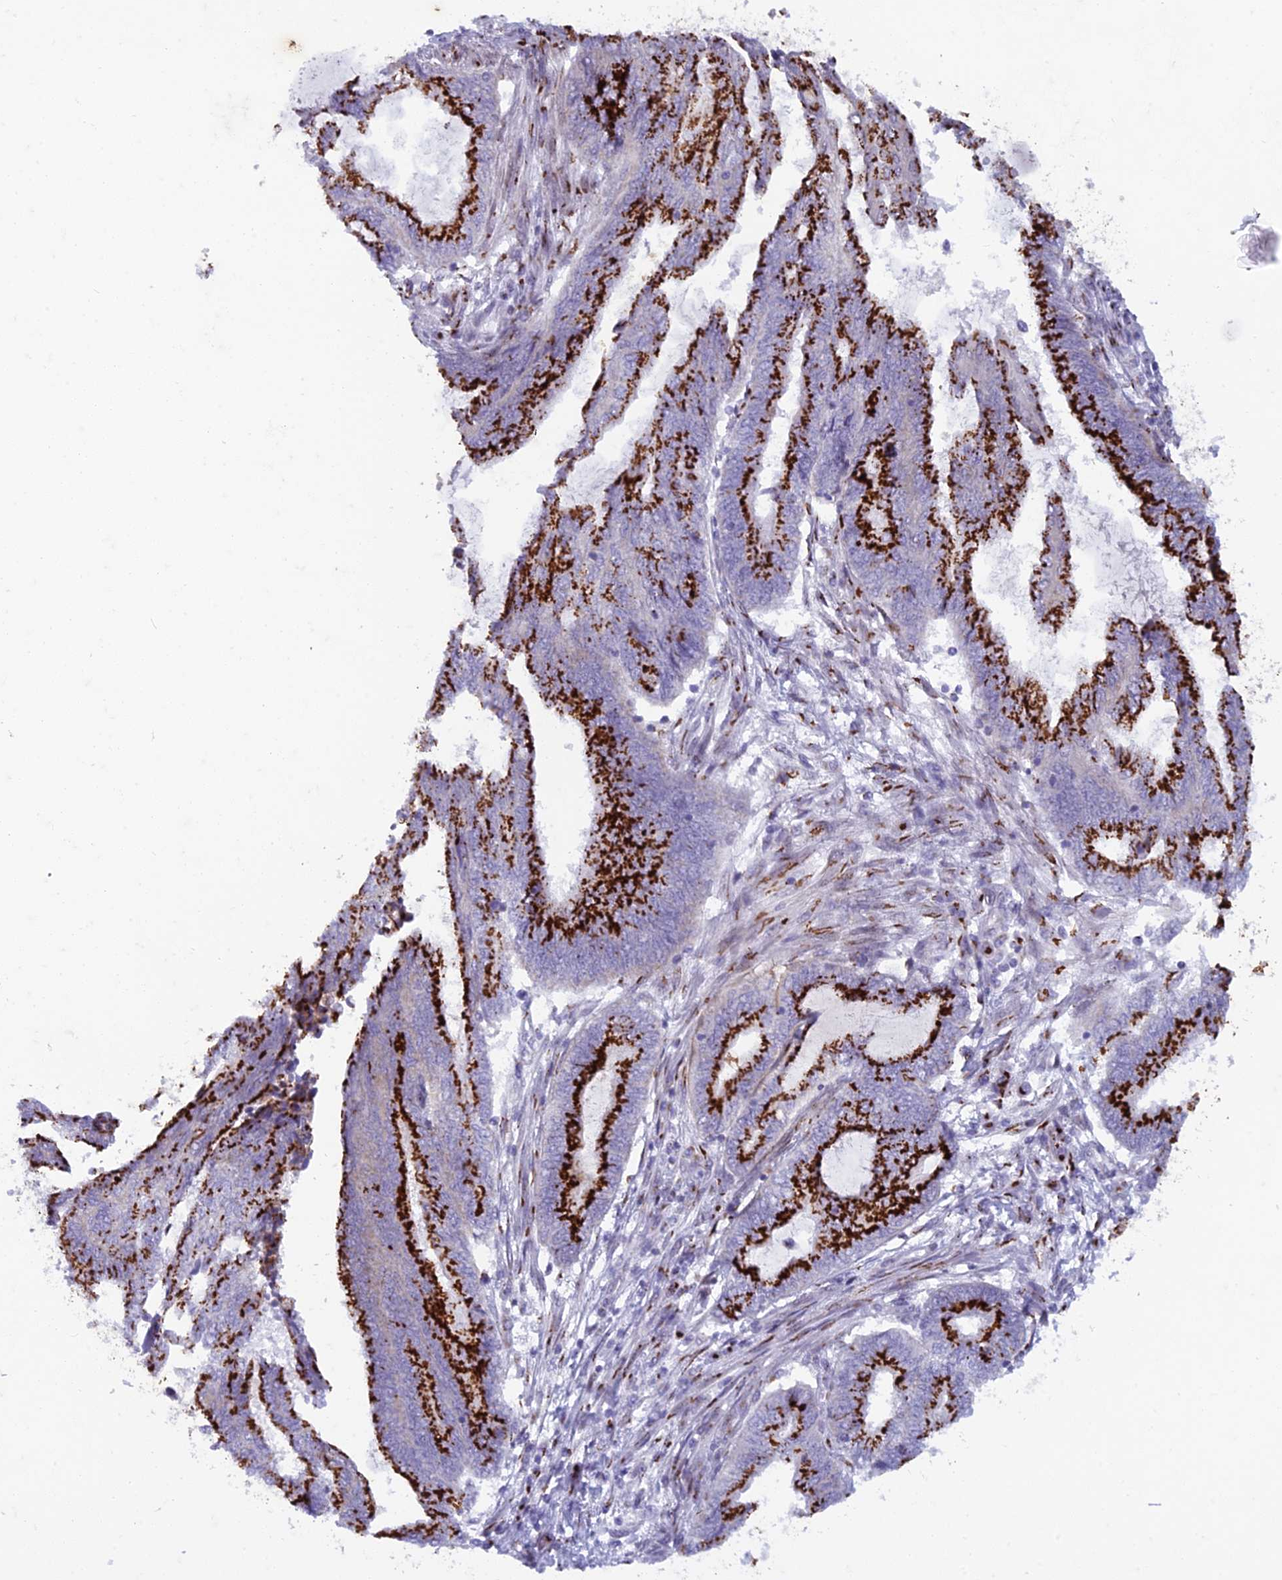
{"staining": {"intensity": "strong", "quantity": ">75%", "location": "cytoplasmic/membranous"}, "tissue": "endometrial cancer", "cell_type": "Tumor cells", "image_type": "cancer", "snomed": [{"axis": "morphology", "description": "Adenocarcinoma, NOS"}, {"axis": "topography", "description": "Uterus"}, {"axis": "topography", "description": "Endometrium"}], "caption": "Brown immunohistochemical staining in adenocarcinoma (endometrial) exhibits strong cytoplasmic/membranous positivity in approximately >75% of tumor cells. (DAB (3,3'-diaminobenzidine) = brown stain, brightfield microscopy at high magnification).", "gene": "FAM3C", "patient": {"sex": "female", "age": 70}}